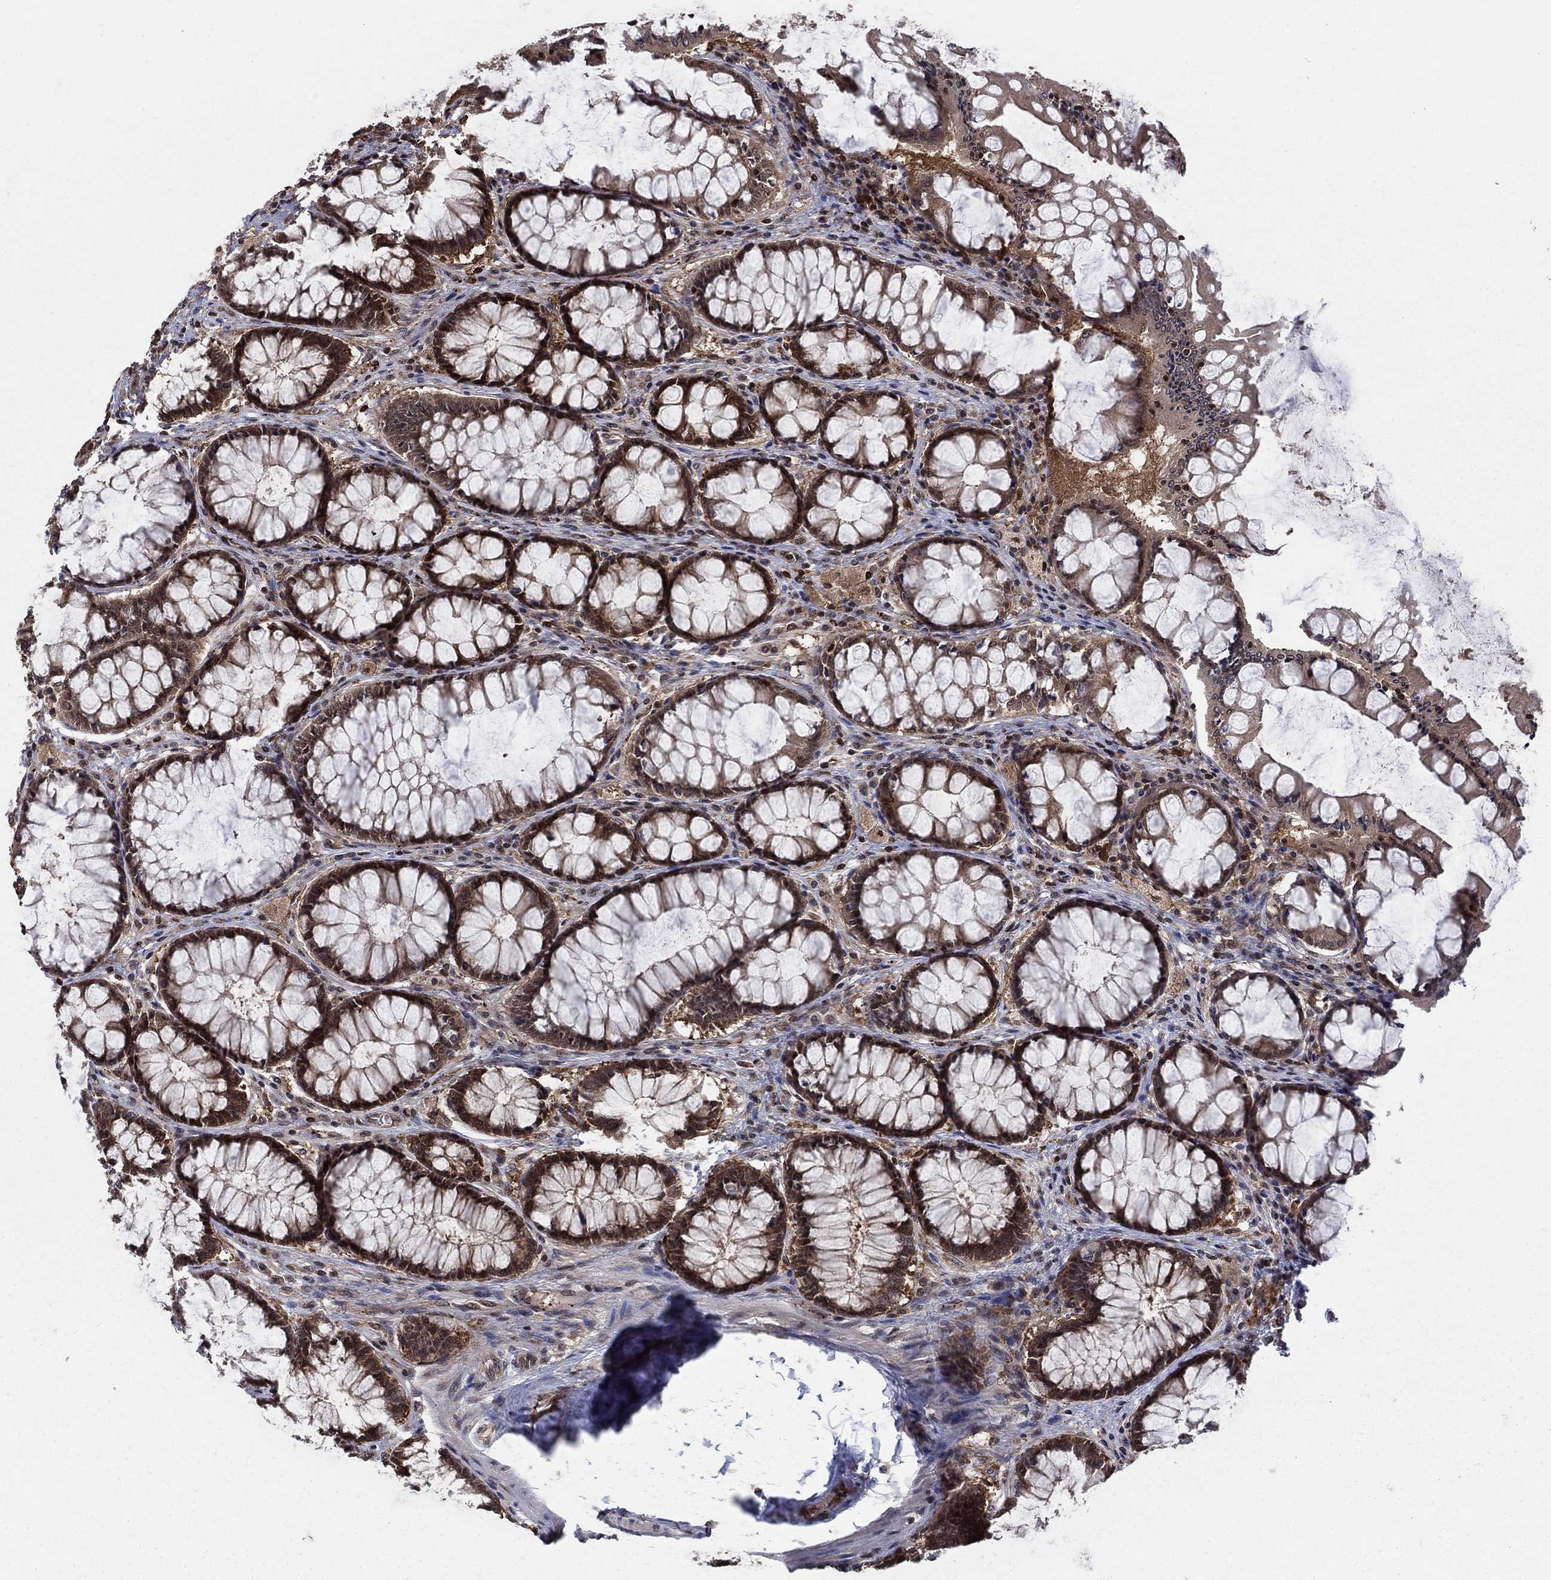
{"staining": {"intensity": "moderate", "quantity": "<25%", "location": "cytoplasmic/membranous"}, "tissue": "colon", "cell_type": "Endothelial cells", "image_type": "normal", "snomed": [{"axis": "morphology", "description": "Normal tissue, NOS"}, {"axis": "topography", "description": "Colon"}], "caption": "Human colon stained for a protein (brown) shows moderate cytoplasmic/membranous positive positivity in approximately <25% of endothelial cells.", "gene": "CACYBP", "patient": {"sex": "female", "age": 65}}